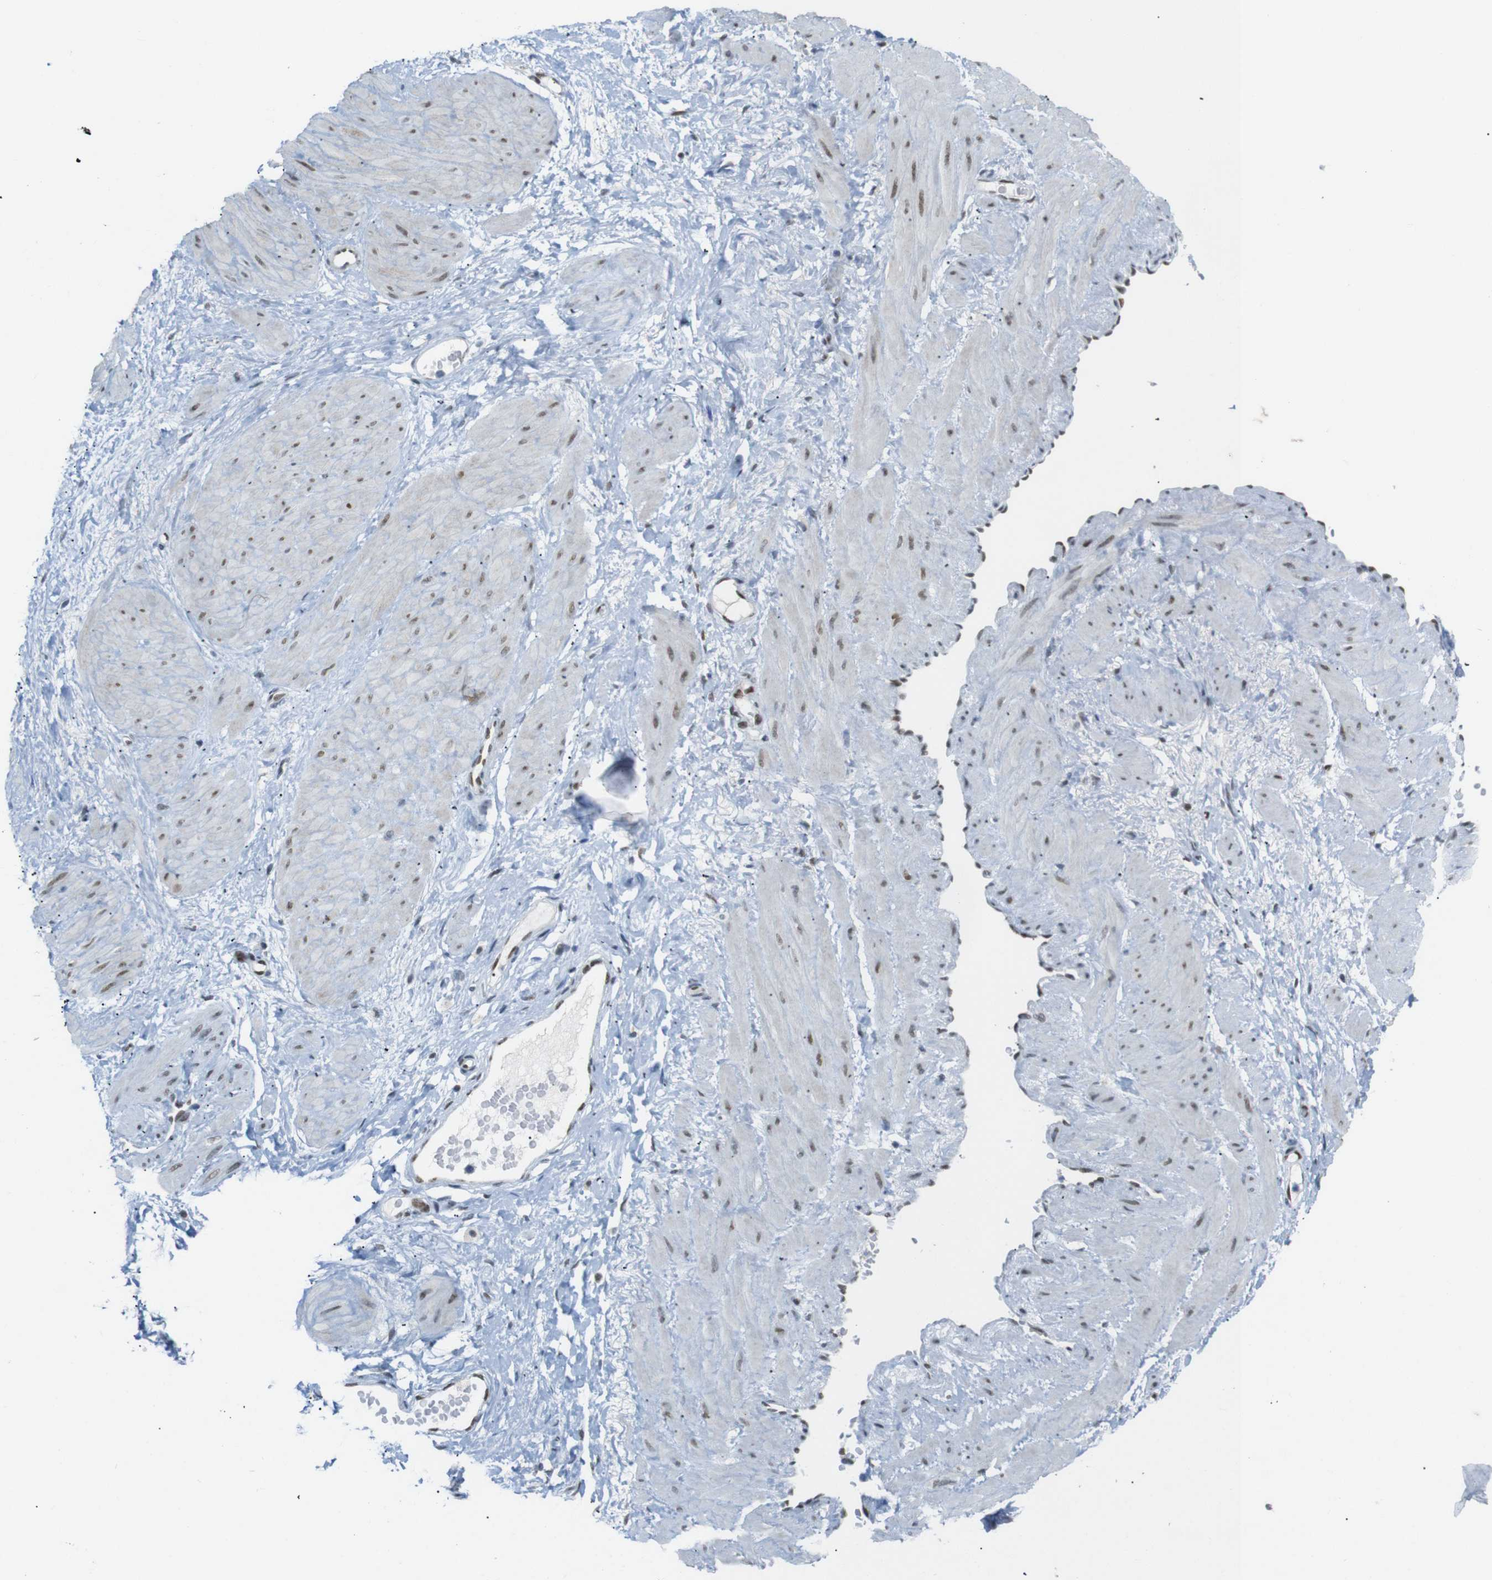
{"staining": {"intensity": "negative", "quantity": "none", "location": "none"}, "tissue": "adipose tissue", "cell_type": "Adipocytes", "image_type": "normal", "snomed": [{"axis": "morphology", "description": "Normal tissue, NOS"}, {"axis": "topography", "description": "Soft tissue"}, {"axis": "topography", "description": "Vascular tissue"}], "caption": "A high-resolution image shows immunohistochemistry (IHC) staining of benign adipose tissue, which exhibits no significant staining in adipocytes.", "gene": "RIOX2", "patient": {"sex": "female", "age": 35}}